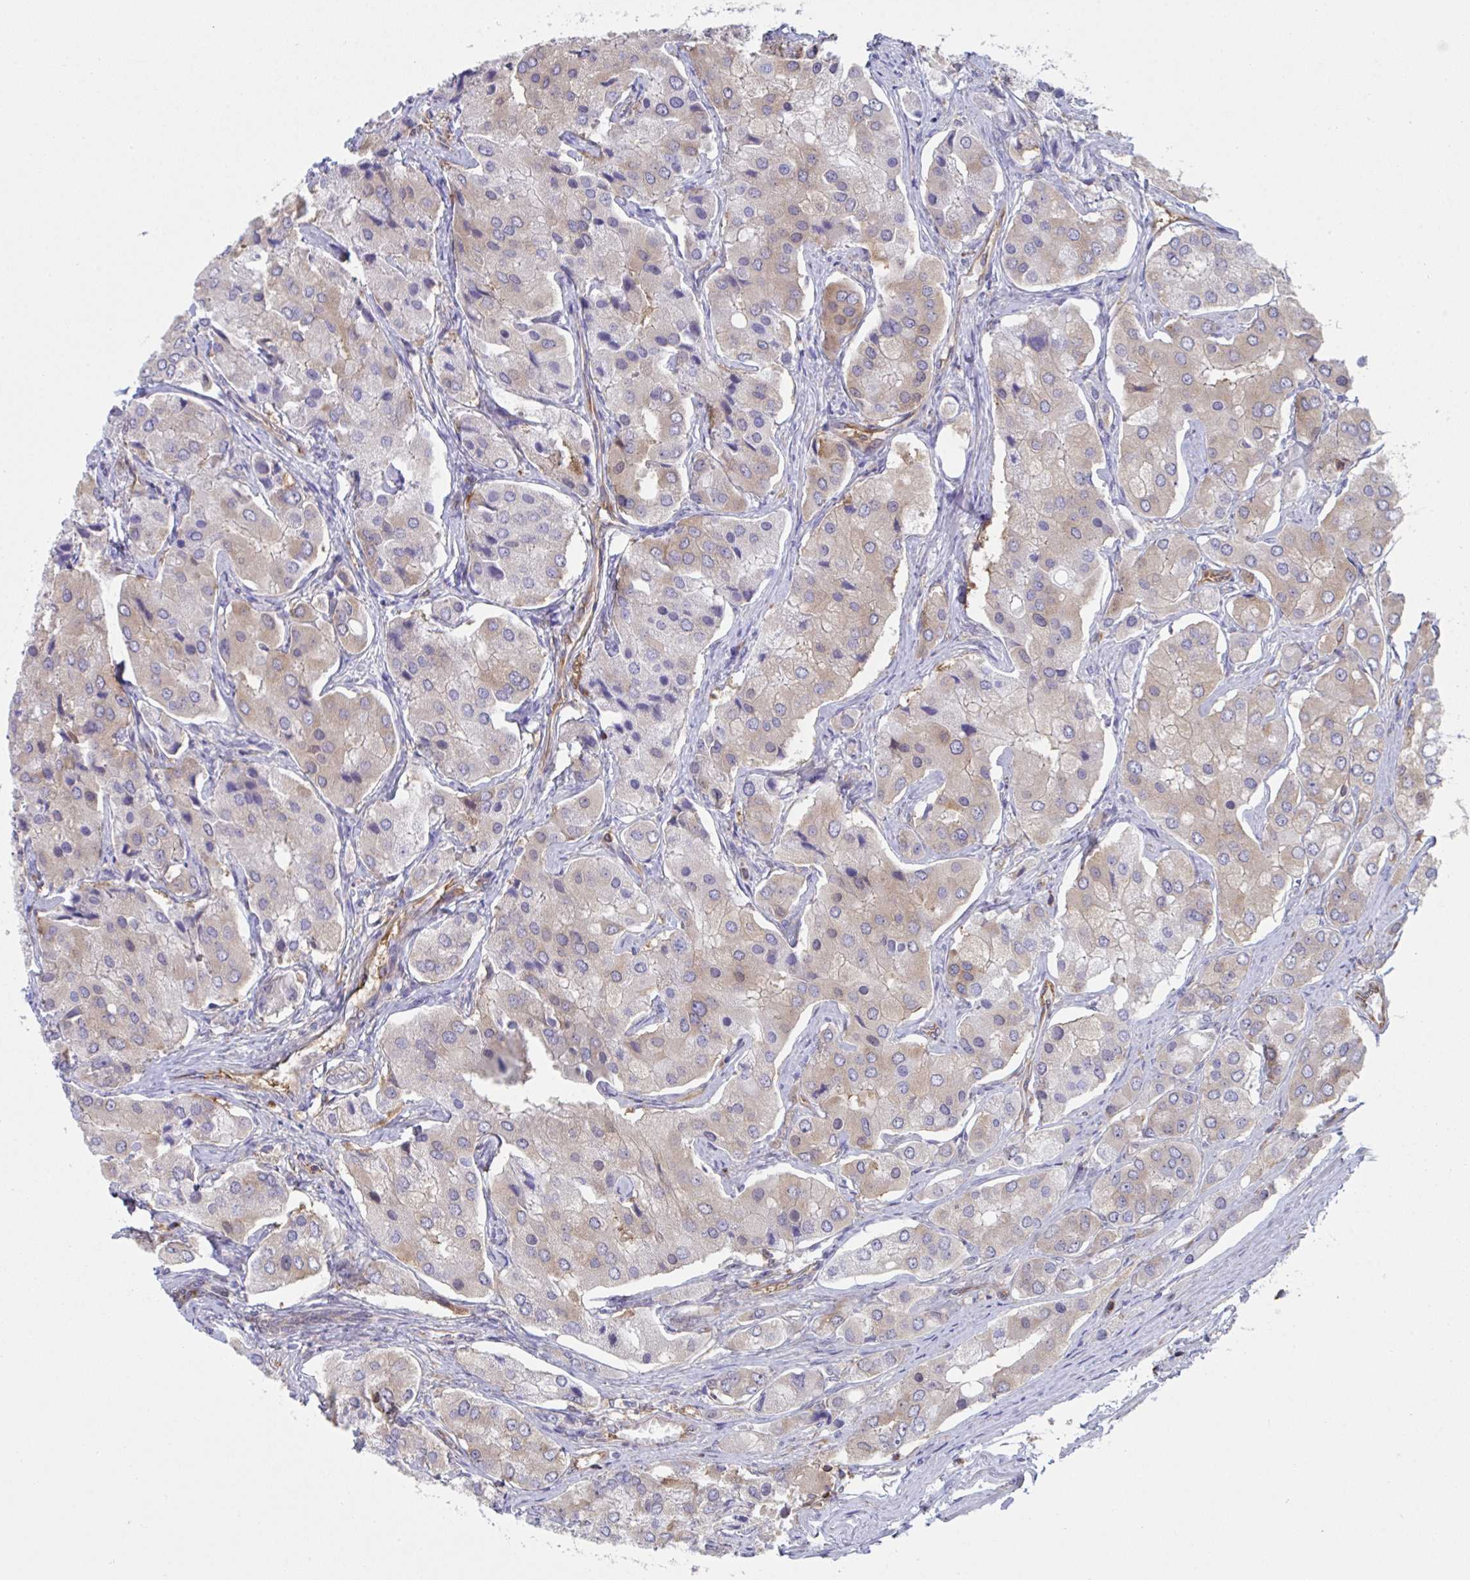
{"staining": {"intensity": "weak", "quantity": "25%-75%", "location": "cytoplasmic/membranous"}, "tissue": "prostate cancer", "cell_type": "Tumor cells", "image_type": "cancer", "snomed": [{"axis": "morphology", "description": "Adenocarcinoma, Low grade"}, {"axis": "topography", "description": "Prostate"}], "caption": "Immunohistochemical staining of prostate cancer (low-grade adenocarcinoma) shows low levels of weak cytoplasmic/membranous expression in about 25%-75% of tumor cells.", "gene": "WNK1", "patient": {"sex": "male", "age": 69}}